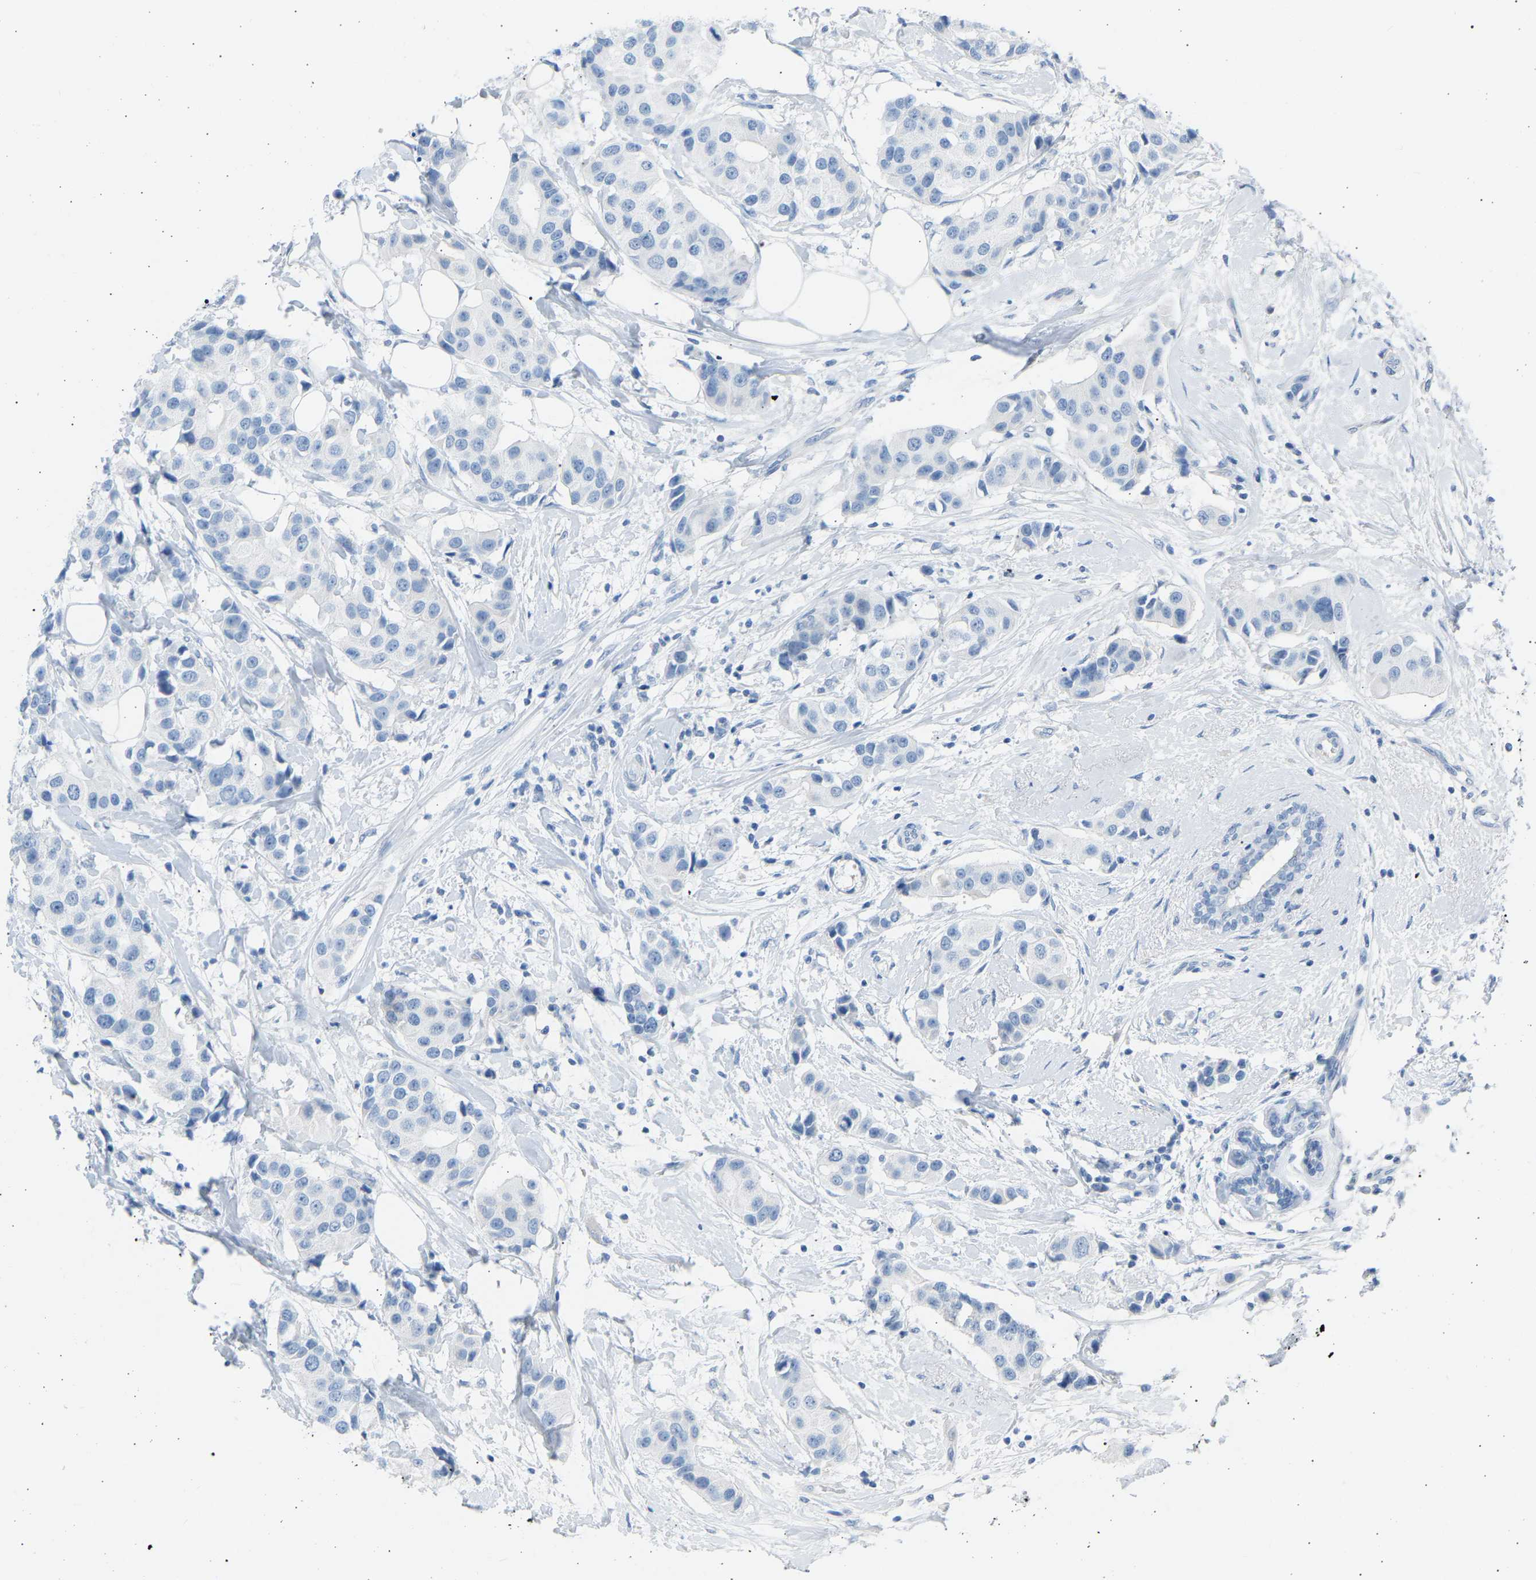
{"staining": {"intensity": "negative", "quantity": "none", "location": "none"}, "tissue": "breast cancer", "cell_type": "Tumor cells", "image_type": "cancer", "snomed": [{"axis": "morphology", "description": "Normal tissue, NOS"}, {"axis": "morphology", "description": "Duct carcinoma"}, {"axis": "topography", "description": "Breast"}], "caption": "A micrograph of human breast cancer (intraductal carcinoma) is negative for staining in tumor cells.", "gene": "GNAS", "patient": {"sex": "female", "age": 39}}